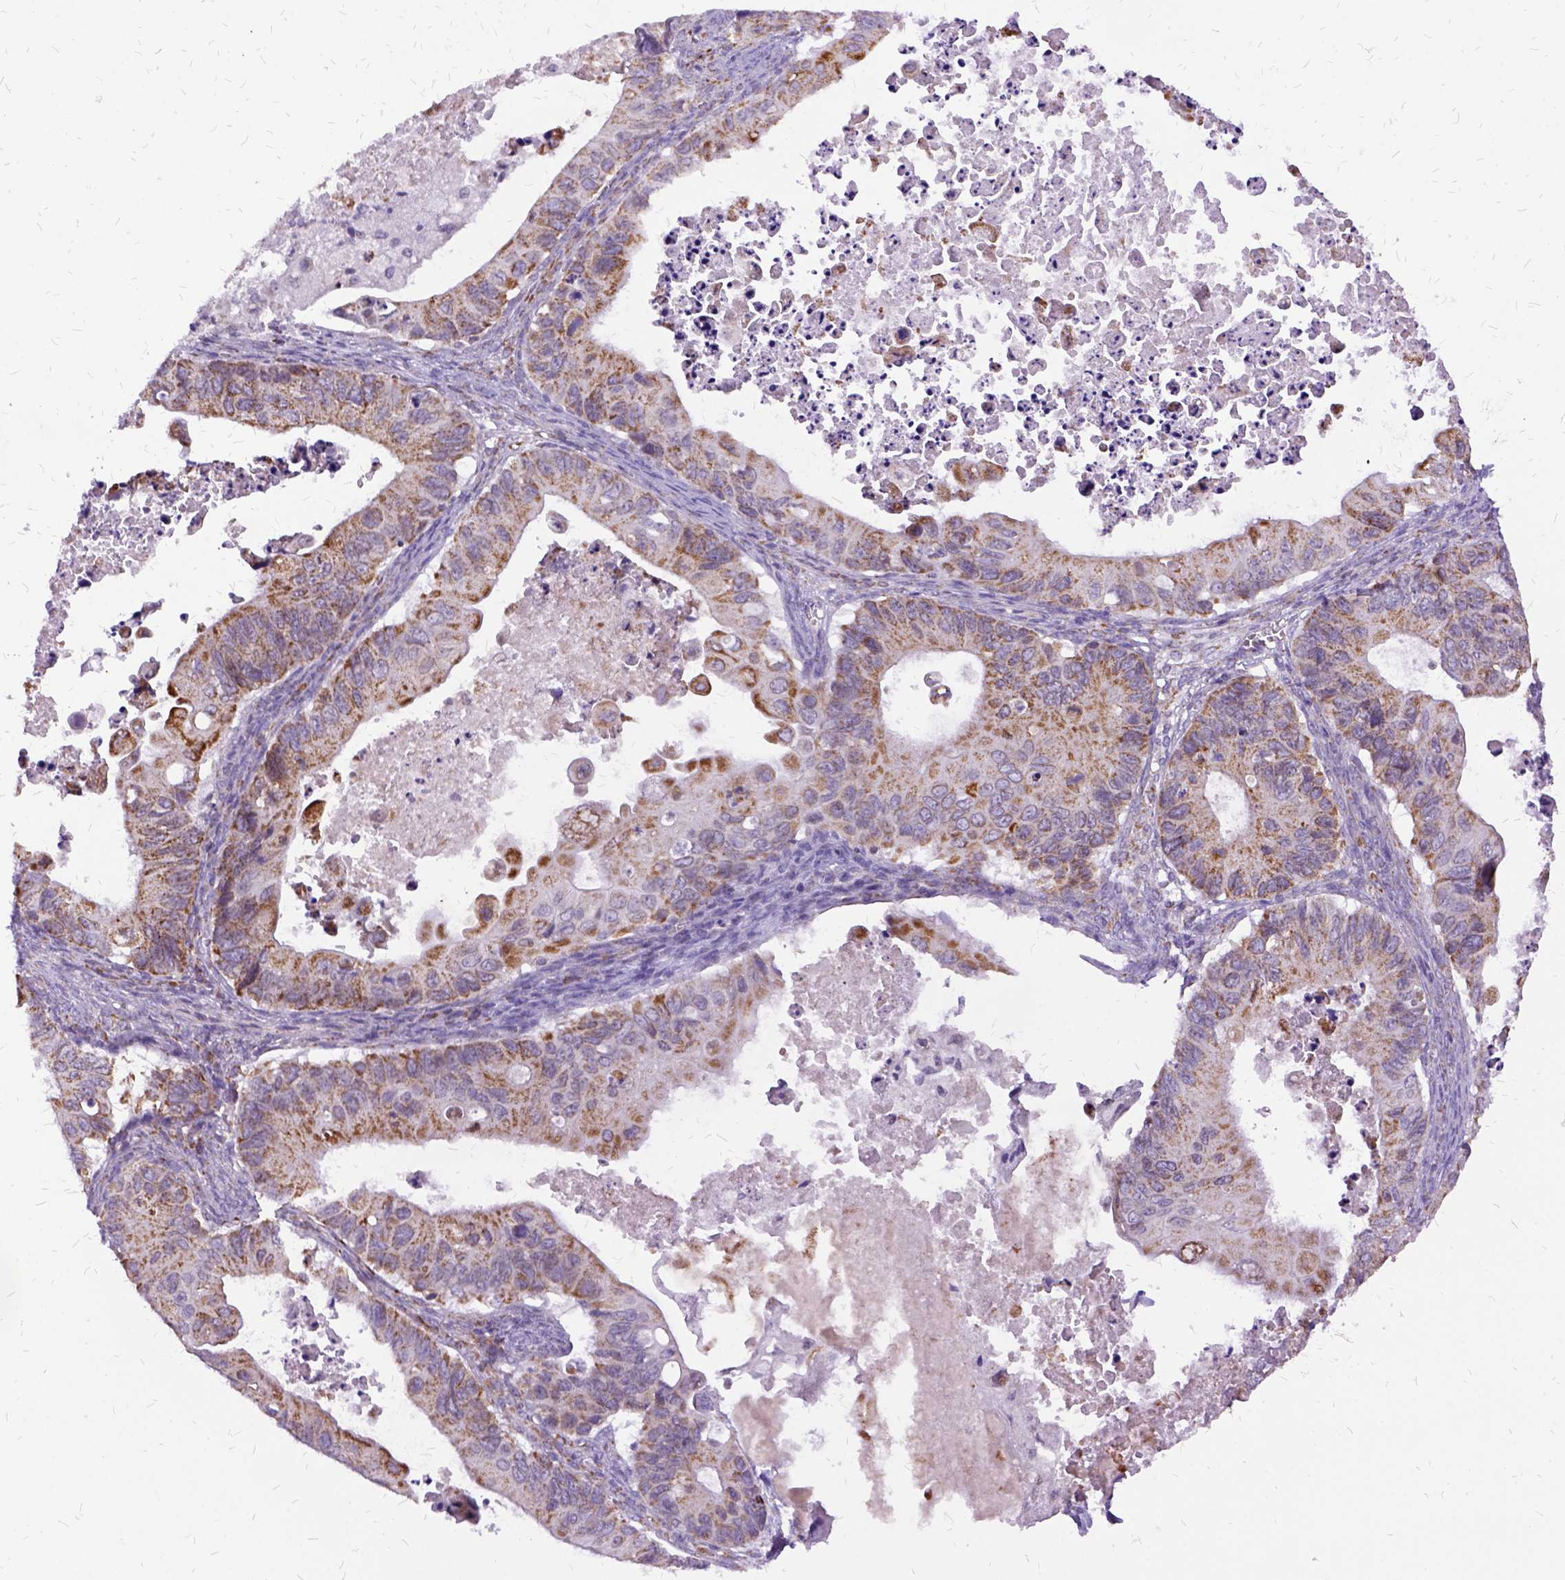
{"staining": {"intensity": "moderate", "quantity": ">75%", "location": "cytoplasmic/membranous"}, "tissue": "ovarian cancer", "cell_type": "Tumor cells", "image_type": "cancer", "snomed": [{"axis": "morphology", "description": "Cystadenocarcinoma, mucinous, NOS"}, {"axis": "topography", "description": "Ovary"}], "caption": "An IHC micrograph of neoplastic tissue is shown. Protein staining in brown shows moderate cytoplasmic/membranous positivity in mucinous cystadenocarcinoma (ovarian) within tumor cells.", "gene": "OXCT1", "patient": {"sex": "female", "age": 64}}